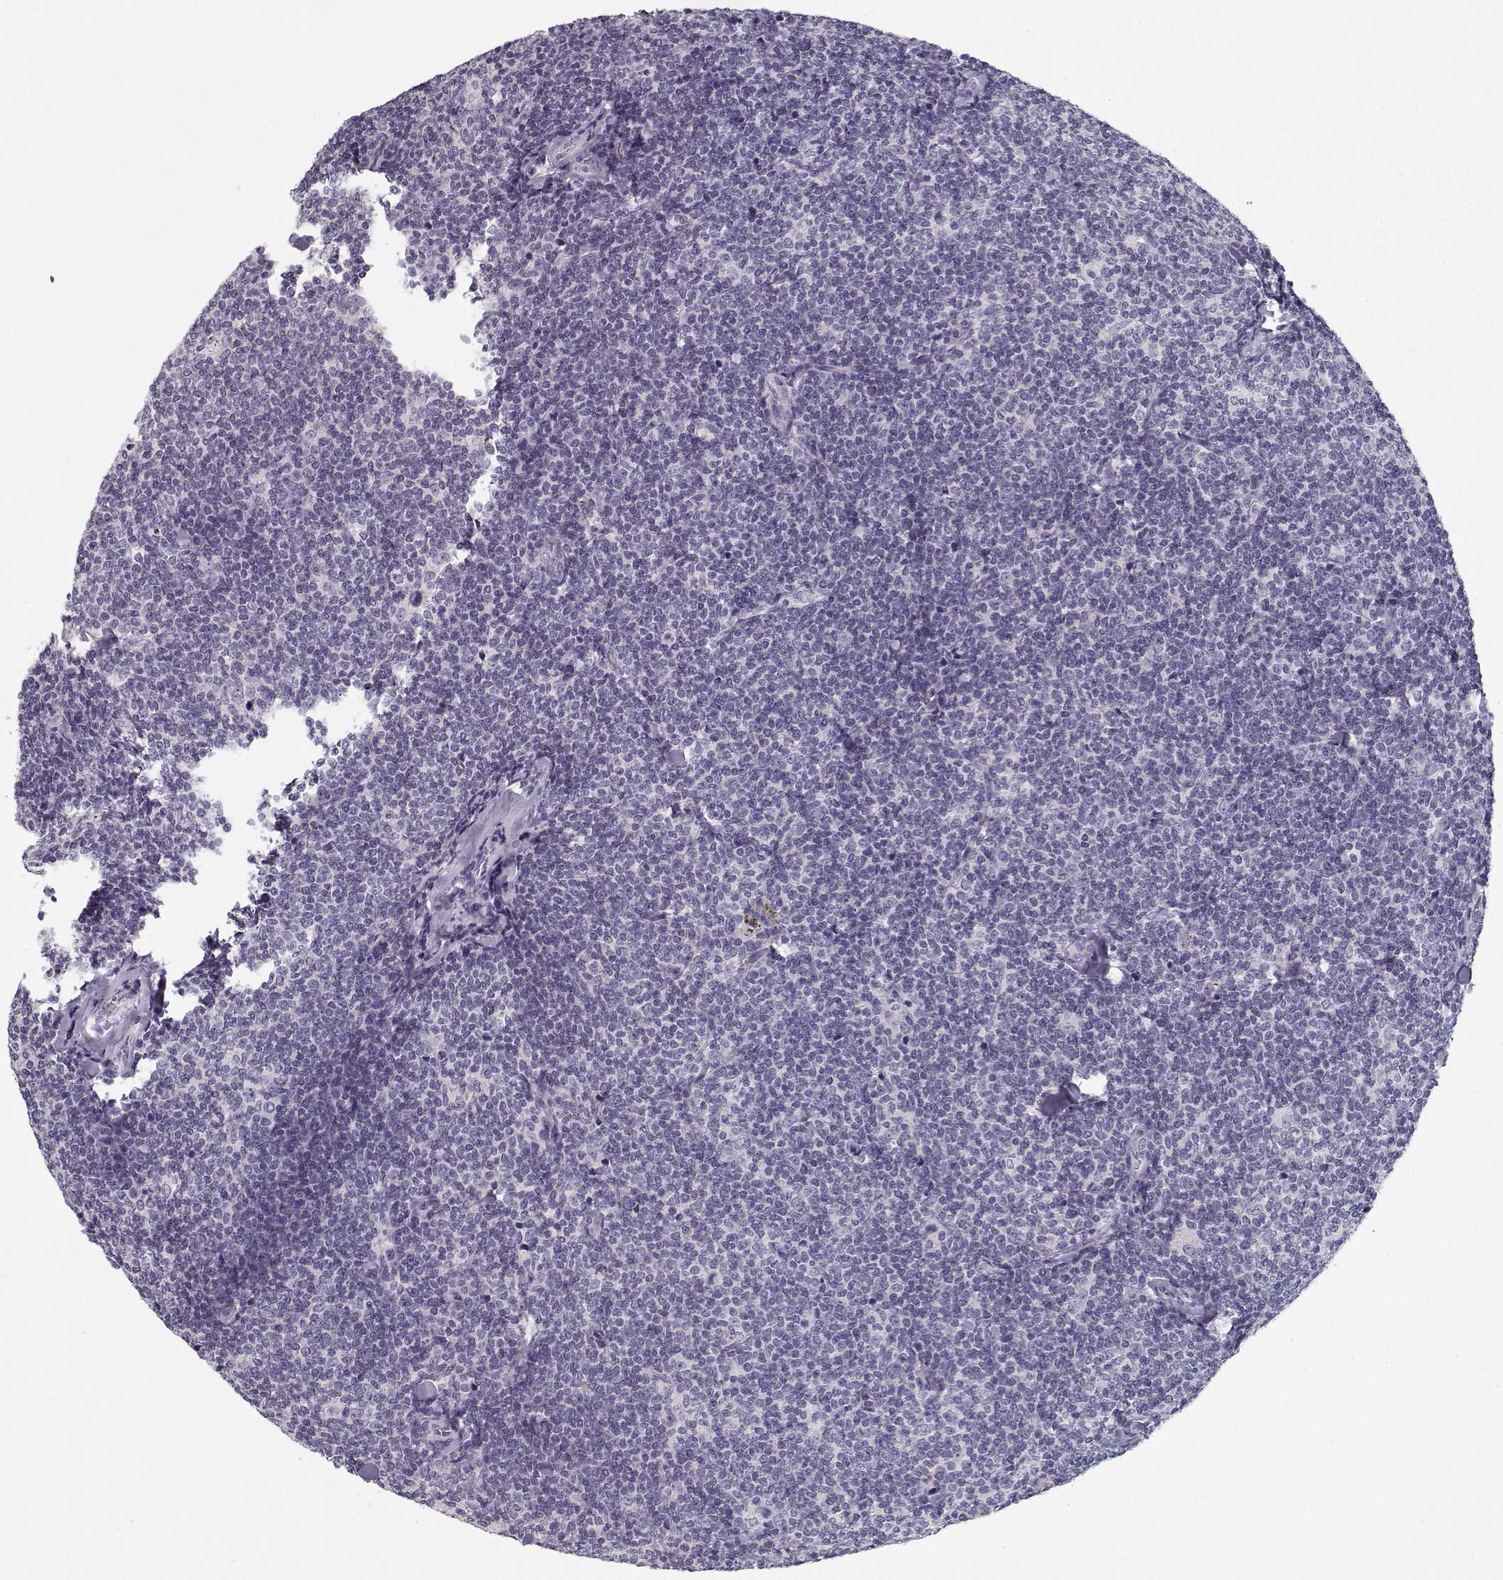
{"staining": {"intensity": "negative", "quantity": "none", "location": "none"}, "tissue": "lymphoma", "cell_type": "Tumor cells", "image_type": "cancer", "snomed": [{"axis": "morphology", "description": "Malignant lymphoma, non-Hodgkin's type, Low grade"}, {"axis": "topography", "description": "Lymph node"}], "caption": "Immunohistochemistry (IHC) of human lymphoma shows no expression in tumor cells.", "gene": "CCDC136", "patient": {"sex": "female", "age": 56}}